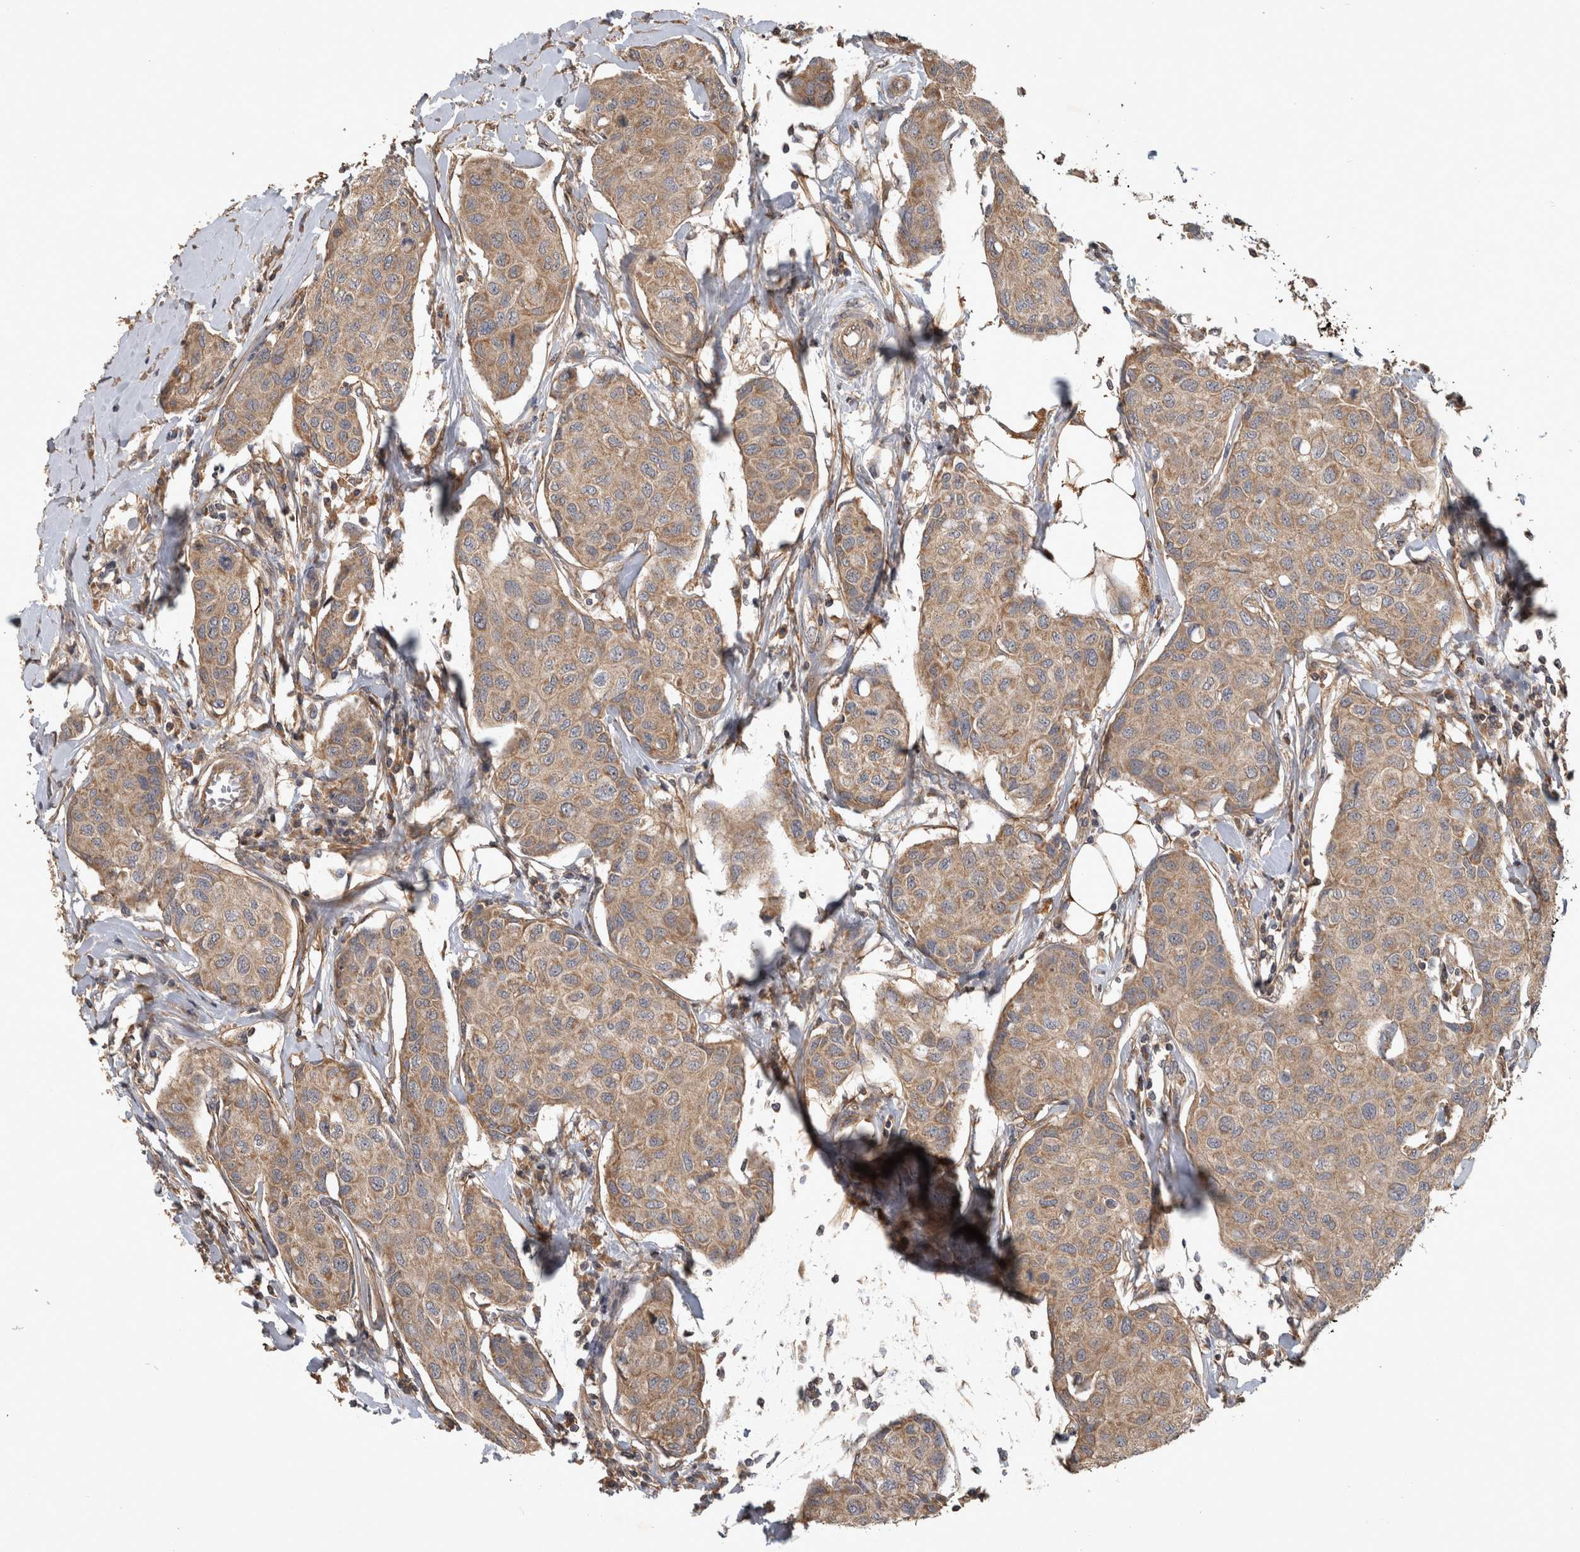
{"staining": {"intensity": "moderate", "quantity": ">75%", "location": "cytoplasmic/membranous"}, "tissue": "breast cancer", "cell_type": "Tumor cells", "image_type": "cancer", "snomed": [{"axis": "morphology", "description": "Duct carcinoma"}, {"axis": "topography", "description": "Breast"}], "caption": "Immunohistochemistry (IHC) (DAB (3,3'-diaminobenzidine)) staining of breast invasive ductal carcinoma exhibits moderate cytoplasmic/membranous protein positivity in approximately >75% of tumor cells.", "gene": "TRMT61B", "patient": {"sex": "female", "age": 80}}